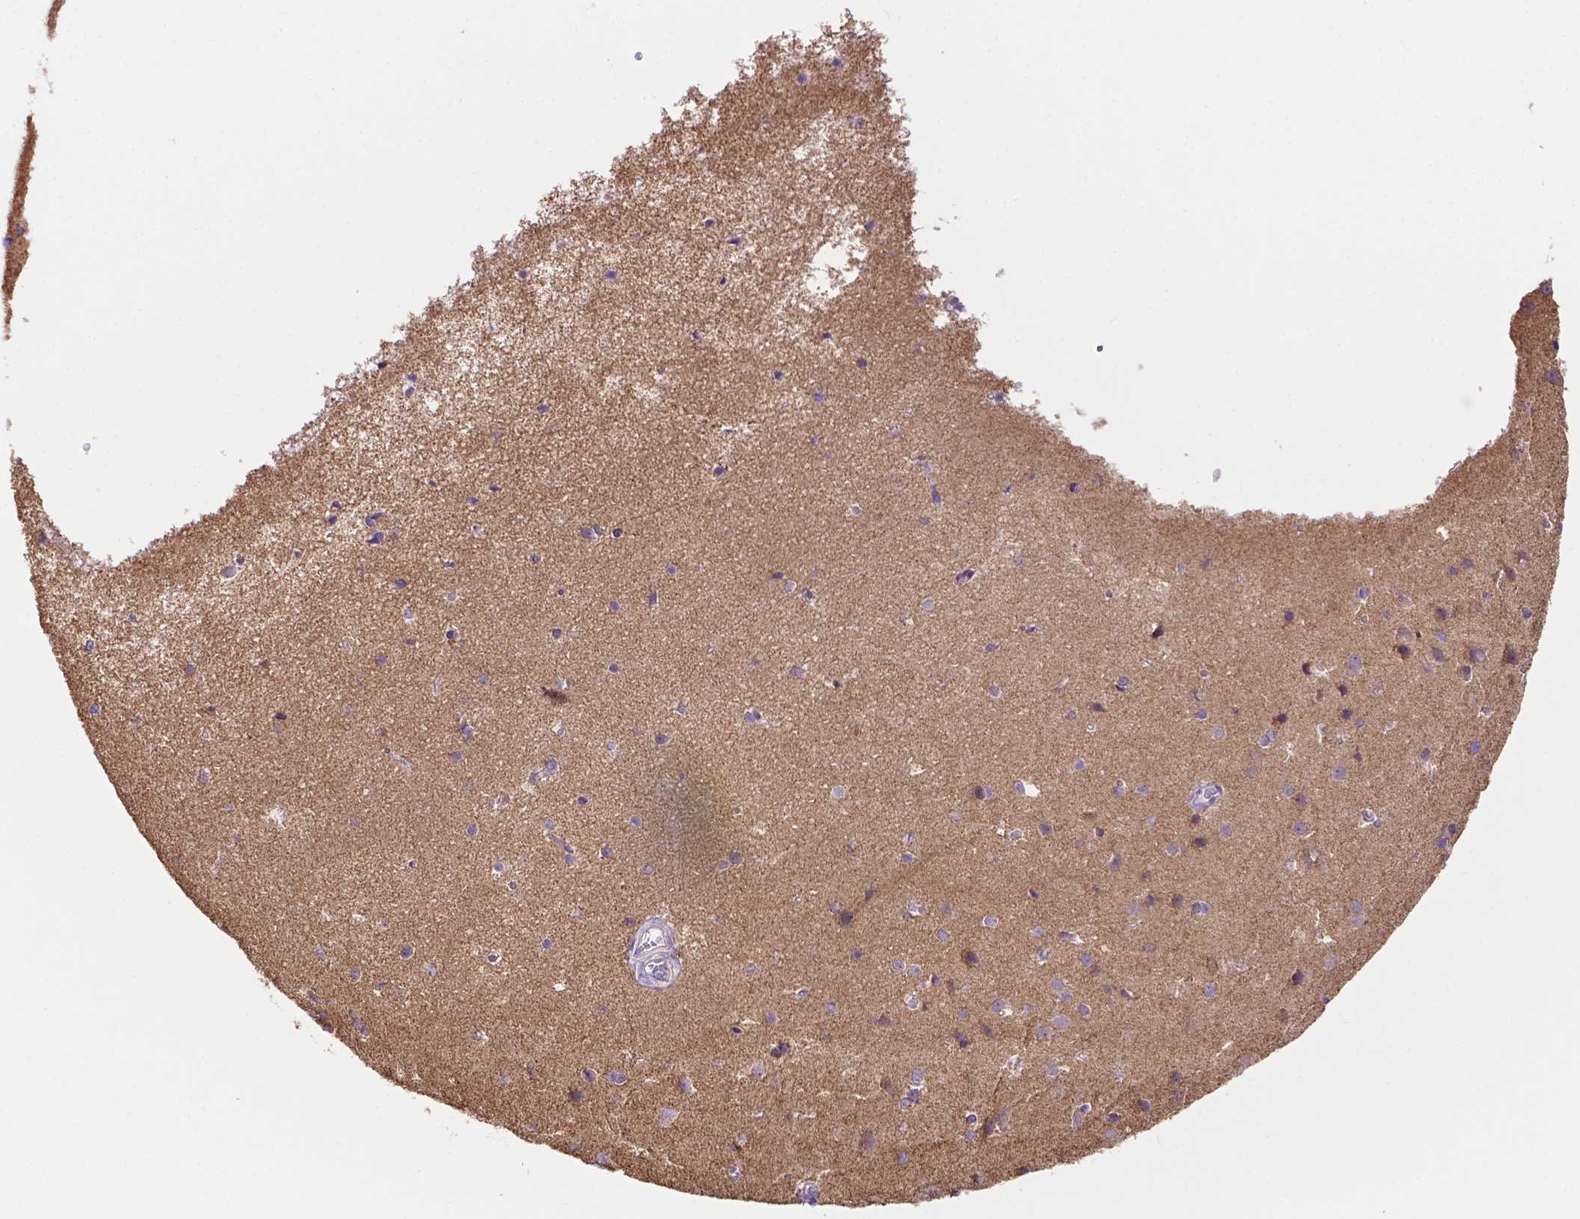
{"staining": {"intensity": "negative", "quantity": "none", "location": "none"}, "tissue": "cerebral cortex", "cell_type": "Endothelial cells", "image_type": "normal", "snomed": [{"axis": "morphology", "description": "Normal tissue, NOS"}, {"axis": "topography", "description": "Cerebral cortex"}], "caption": "Protein analysis of normal cerebral cortex exhibits no significant expression in endothelial cells.", "gene": "PHYHIP", "patient": {"sex": "male", "age": 37}}